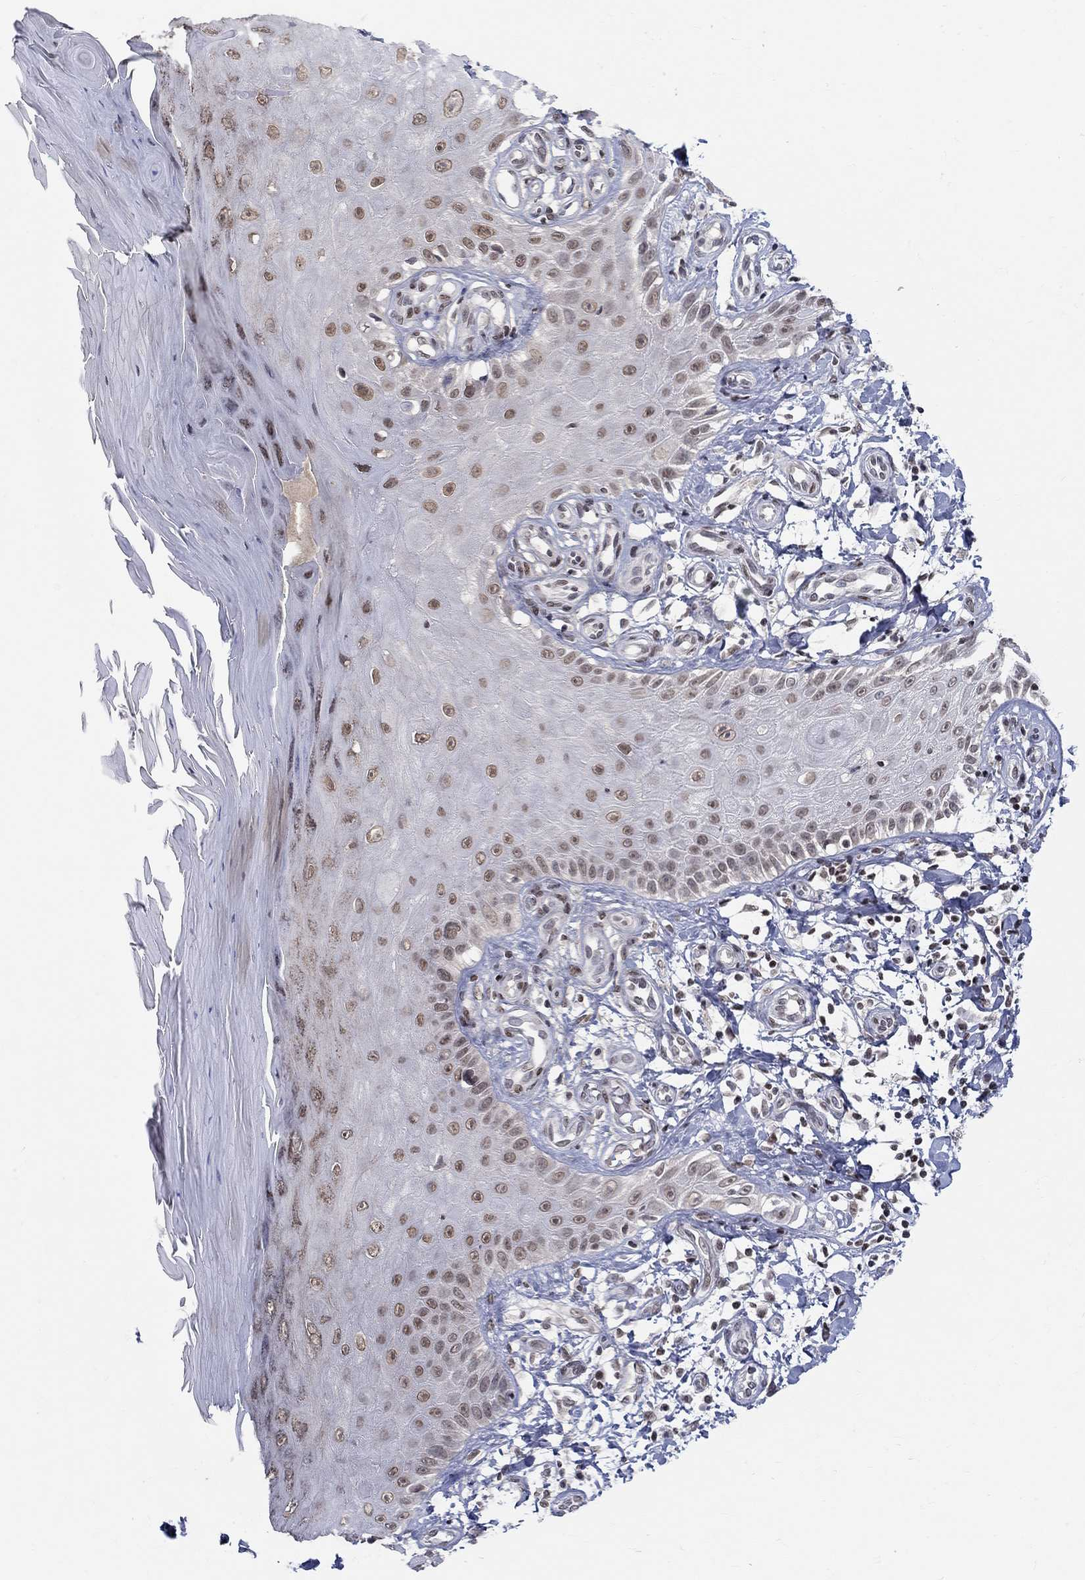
{"staining": {"intensity": "negative", "quantity": "none", "location": "none"}, "tissue": "skin", "cell_type": "Fibroblasts", "image_type": "normal", "snomed": [{"axis": "morphology", "description": "Normal tissue, NOS"}, {"axis": "morphology", "description": "Inflammation, NOS"}, {"axis": "morphology", "description": "Fibrosis, NOS"}, {"axis": "topography", "description": "Skin"}], "caption": "Immunohistochemistry (IHC) micrograph of unremarkable skin stained for a protein (brown), which shows no staining in fibroblasts.", "gene": "KLF12", "patient": {"sex": "male", "age": 71}}